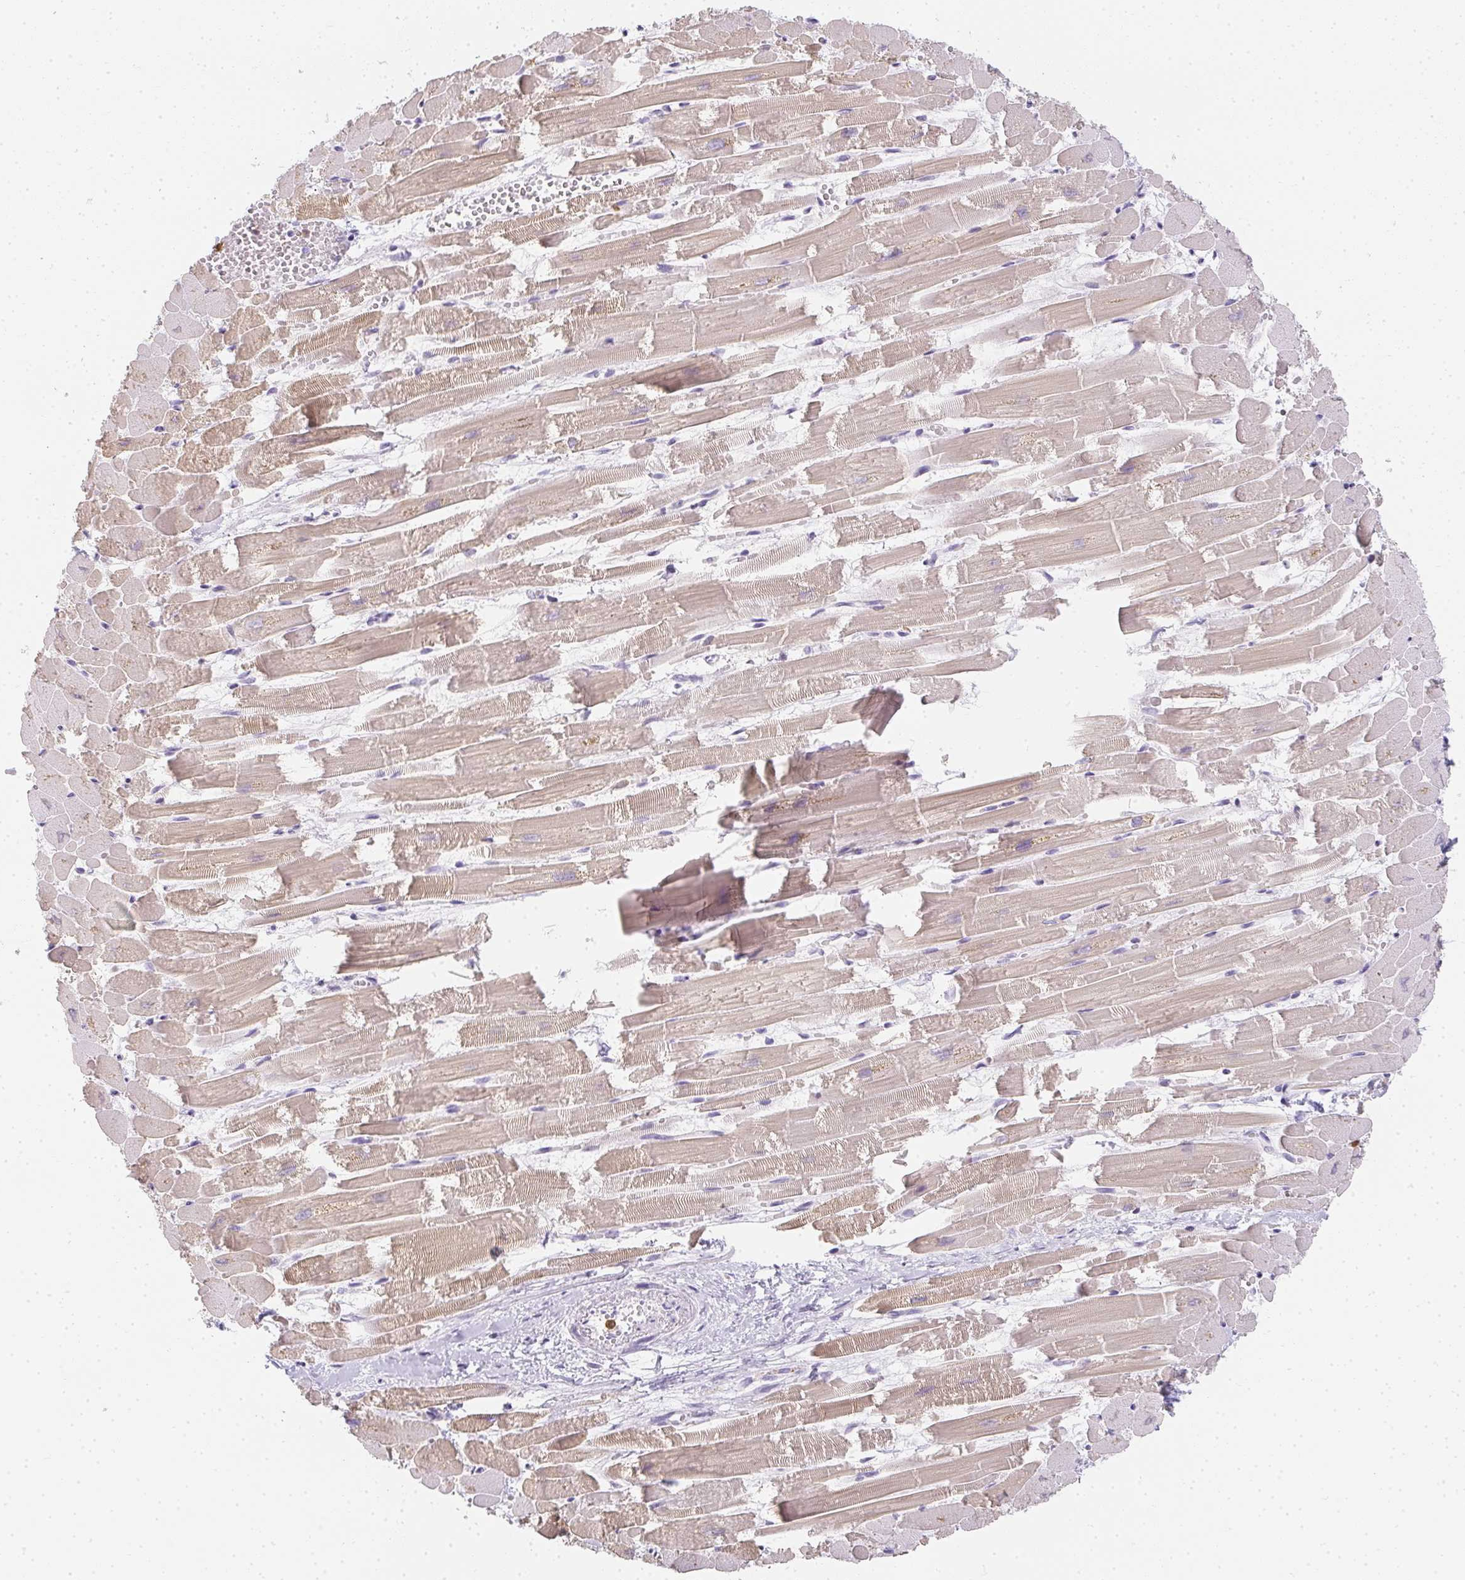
{"staining": {"intensity": "weak", "quantity": "25%-75%", "location": "cytoplasmic/membranous"}, "tissue": "heart muscle", "cell_type": "Cardiomyocytes", "image_type": "normal", "snomed": [{"axis": "morphology", "description": "Normal tissue, NOS"}, {"axis": "topography", "description": "Heart"}], "caption": "The micrograph demonstrates a brown stain indicating the presence of a protein in the cytoplasmic/membranous of cardiomyocytes in heart muscle. Nuclei are stained in blue.", "gene": "HK3", "patient": {"sex": "female", "age": 52}}